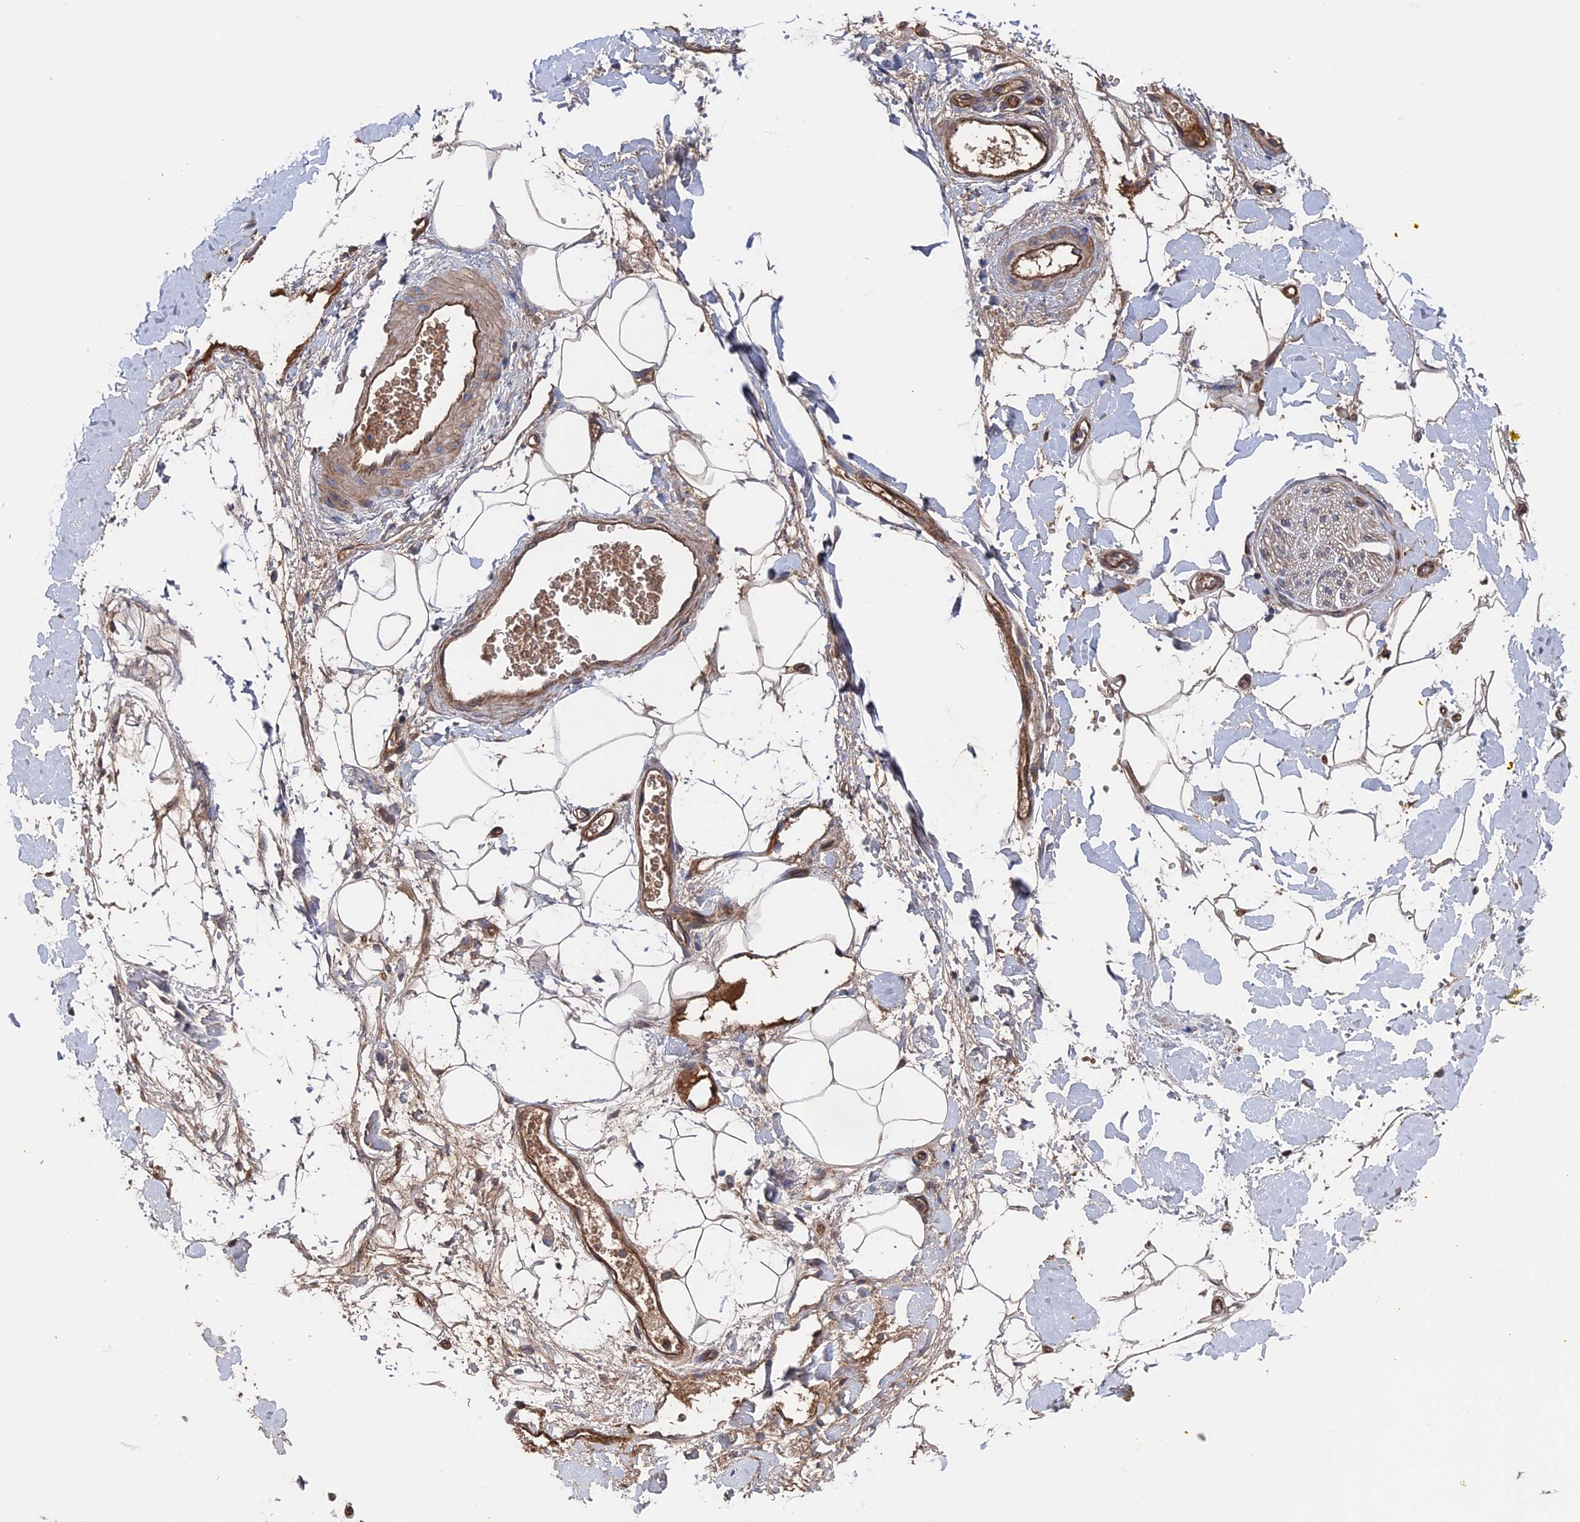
{"staining": {"intensity": "moderate", "quantity": ">75%", "location": "cytoplasmic/membranous"}, "tissue": "adipose tissue", "cell_type": "Adipocytes", "image_type": "normal", "snomed": [{"axis": "morphology", "description": "Normal tissue, NOS"}, {"axis": "morphology", "description": "Adenocarcinoma, NOS"}, {"axis": "topography", "description": "Pancreas"}, {"axis": "topography", "description": "Peripheral nerve tissue"}], "caption": "This is an image of immunohistochemistry (IHC) staining of benign adipose tissue, which shows moderate staining in the cytoplasmic/membranous of adipocytes.", "gene": "RPUSD1", "patient": {"sex": "male", "age": 59}}